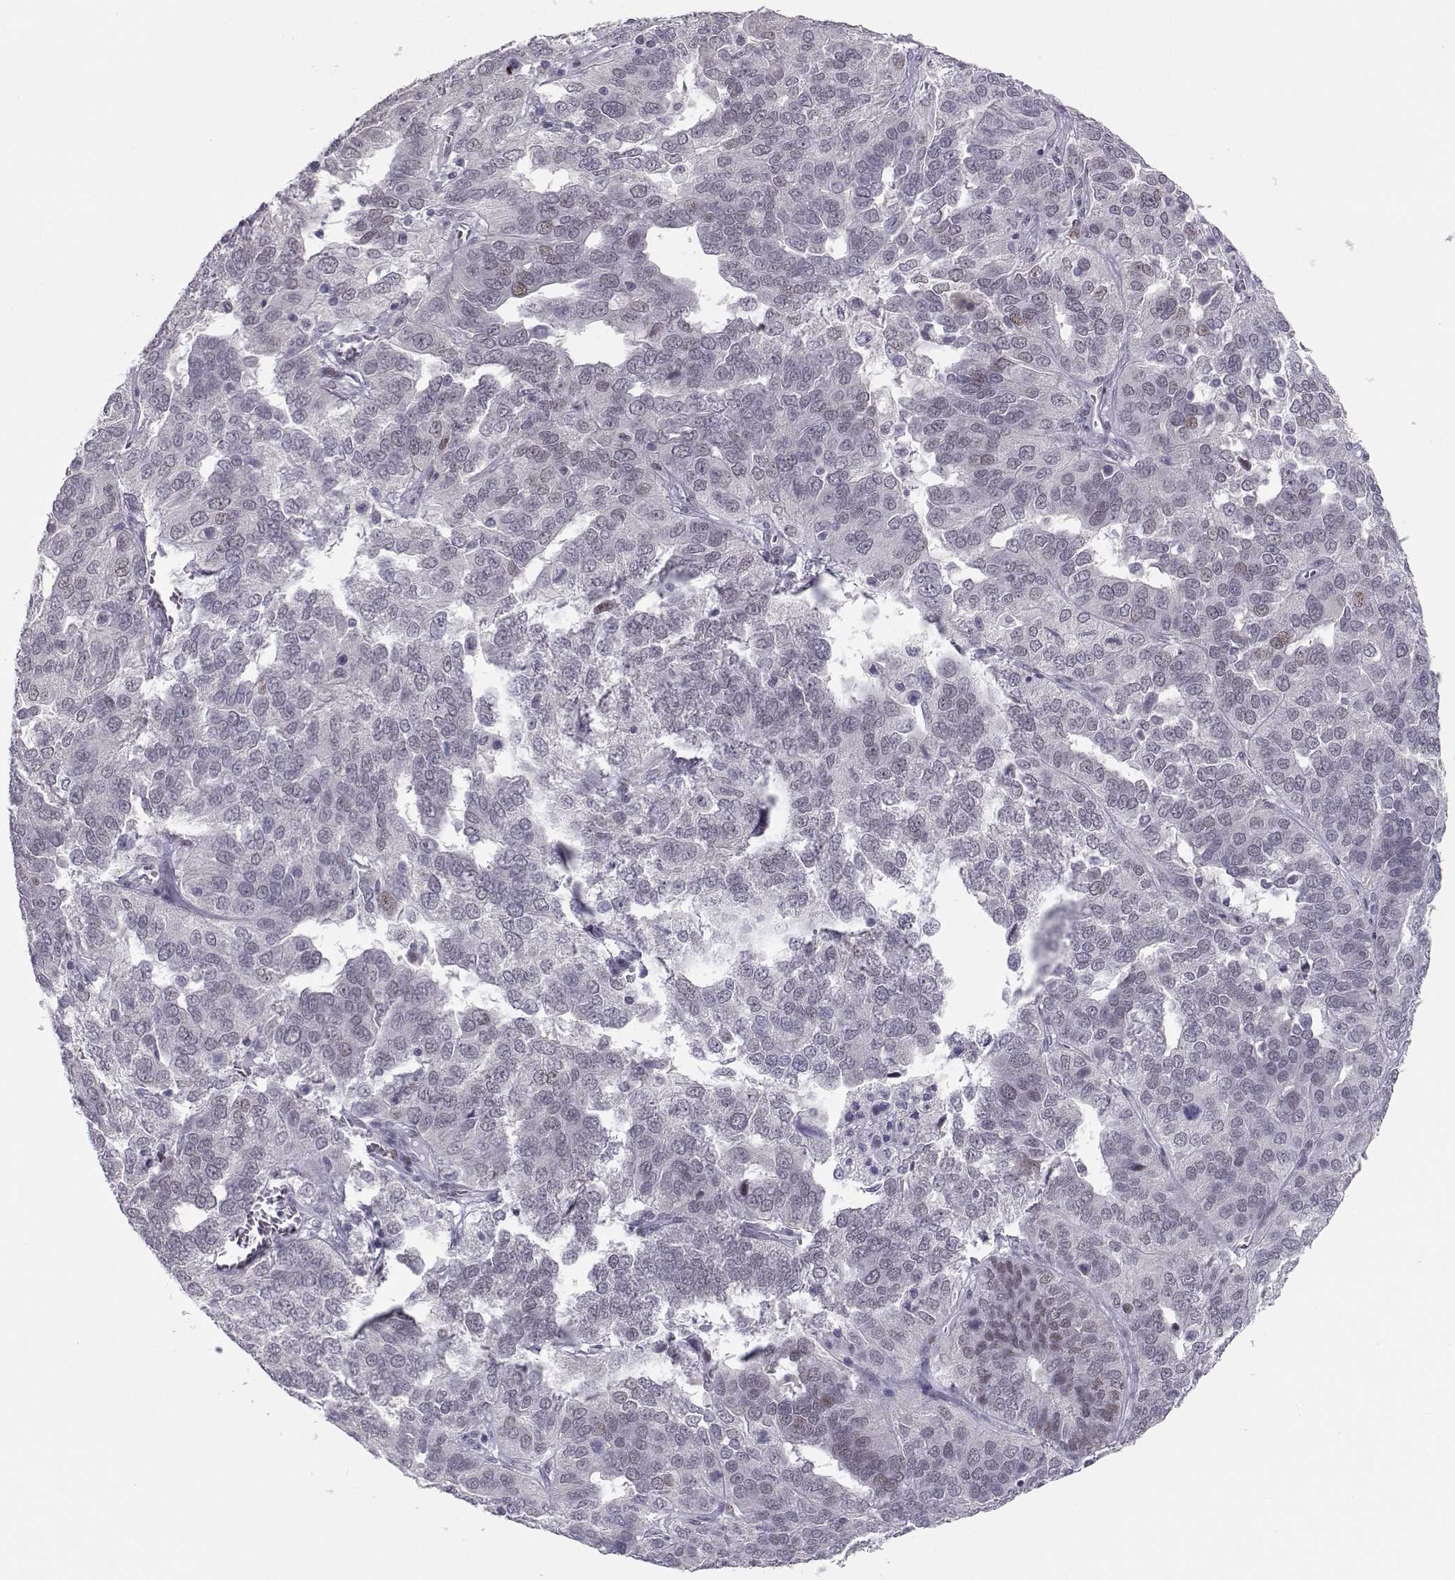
{"staining": {"intensity": "weak", "quantity": "<25%", "location": "nuclear"}, "tissue": "ovarian cancer", "cell_type": "Tumor cells", "image_type": "cancer", "snomed": [{"axis": "morphology", "description": "Carcinoma, endometroid"}, {"axis": "topography", "description": "Soft tissue"}, {"axis": "topography", "description": "Ovary"}], "caption": "This is an IHC micrograph of human ovarian endometroid carcinoma. There is no positivity in tumor cells.", "gene": "SIX6", "patient": {"sex": "female", "age": 52}}